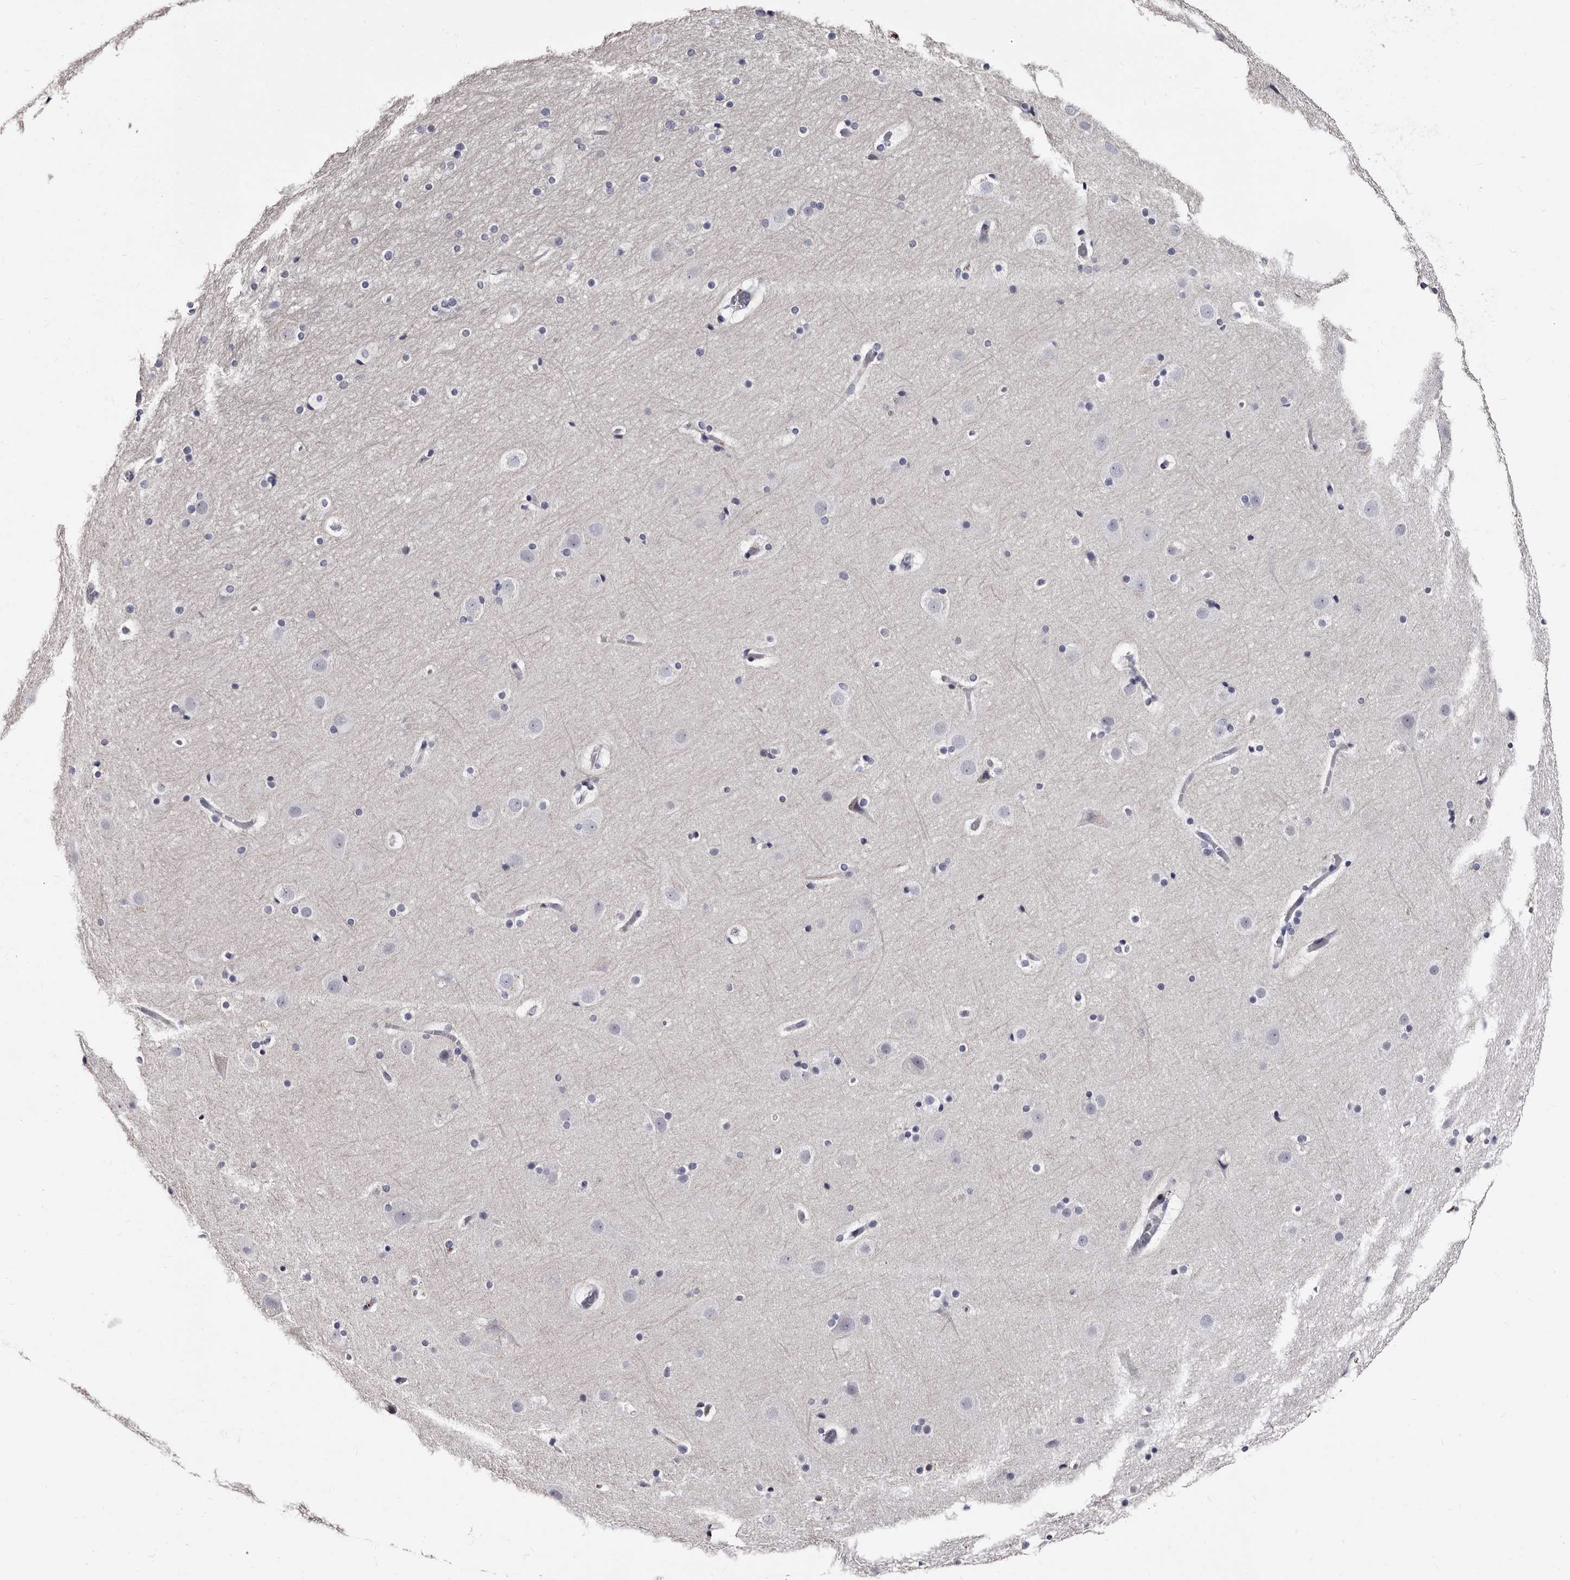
{"staining": {"intensity": "negative", "quantity": "none", "location": "none"}, "tissue": "cerebral cortex", "cell_type": "Endothelial cells", "image_type": "normal", "snomed": [{"axis": "morphology", "description": "Normal tissue, NOS"}, {"axis": "topography", "description": "Cerebral cortex"}], "caption": "DAB (3,3'-diaminobenzidine) immunohistochemical staining of benign cerebral cortex exhibits no significant staining in endothelial cells. (IHC, brightfield microscopy, high magnification).", "gene": "TBC1D22B", "patient": {"sex": "male", "age": 57}}